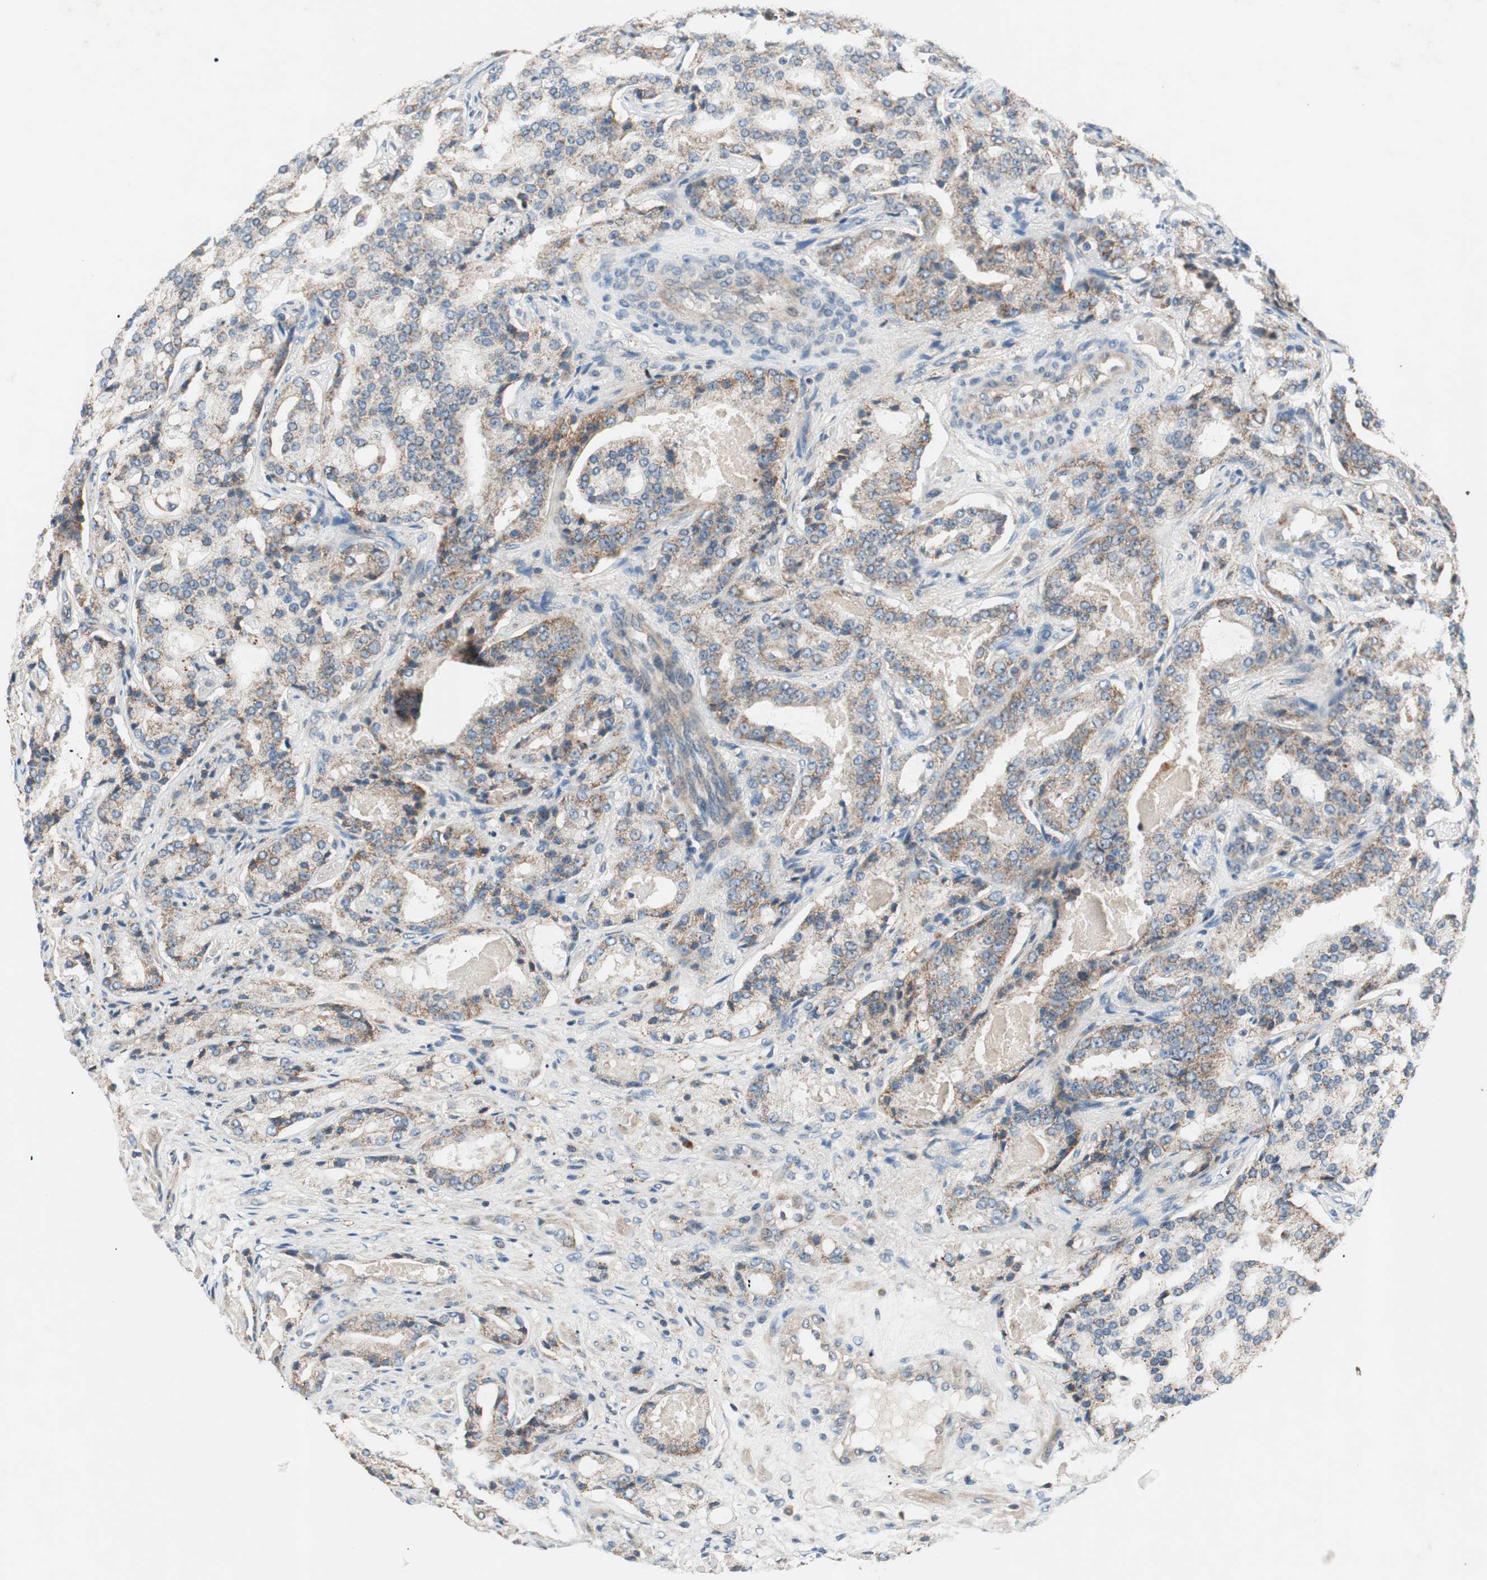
{"staining": {"intensity": "weak", "quantity": "25%-75%", "location": "cytoplasmic/membranous"}, "tissue": "prostate cancer", "cell_type": "Tumor cells", "image_type": "cancer", "snomed": [{"axis": "morphology", "description": "Adenocarcinoma, High grade"}, {"axis": "topography", "description": "Prostate"}], "caption": "Immunohistochemistry (IHC) (DAB (3,3'-diaminobenzidine)) staining of prostate cancer exhibits weak cytoplasmic/membranous protein positivity in about 25%-75% of tumor cells.", "gene": "HPN", "patient": {"sex": "male", "age": 72}}